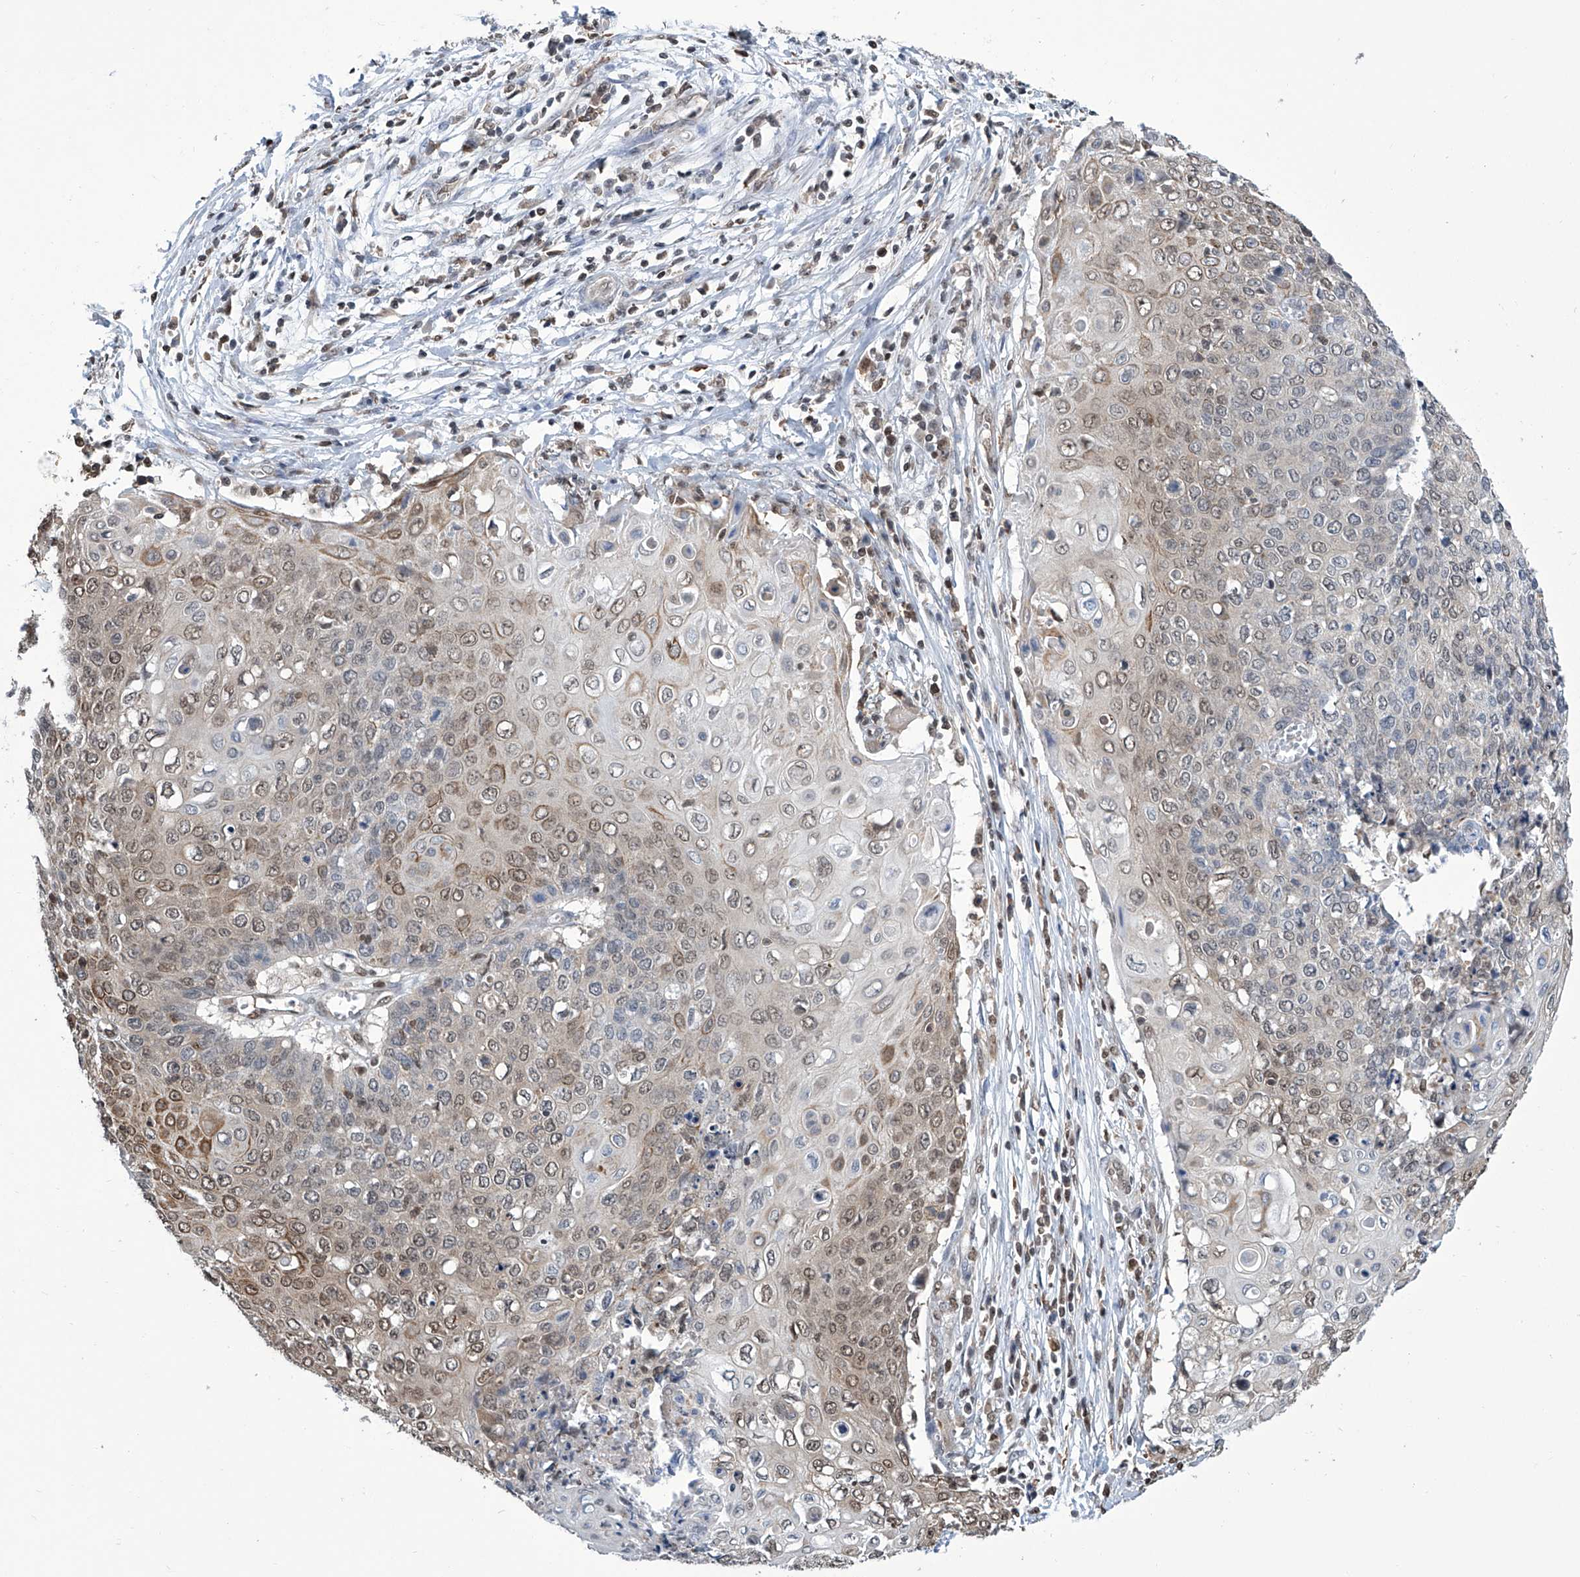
{"staining": {"intensity": "moderate", "quantity": ">75%", "location": "cytoplasmic/membranous,nuclear"}, "tissue": "cervical cancer", "cell_type": "Tumor cells", "image_type": "cancer", "snomed": [{"axis": "morphology", "description": "Squamous cell carcinoma, NOS"}, {"axis": "topography", "description": "Cervix"}], "caption": "Brown immunohistochemical staining in cervical squamous cell carcinoma shows moderate cytoplasmic/membranous and nuclear positivity in about >75% of tumor cells.", "gene": "SREBF2", "patient": {"sex": "female", "age": 39}}